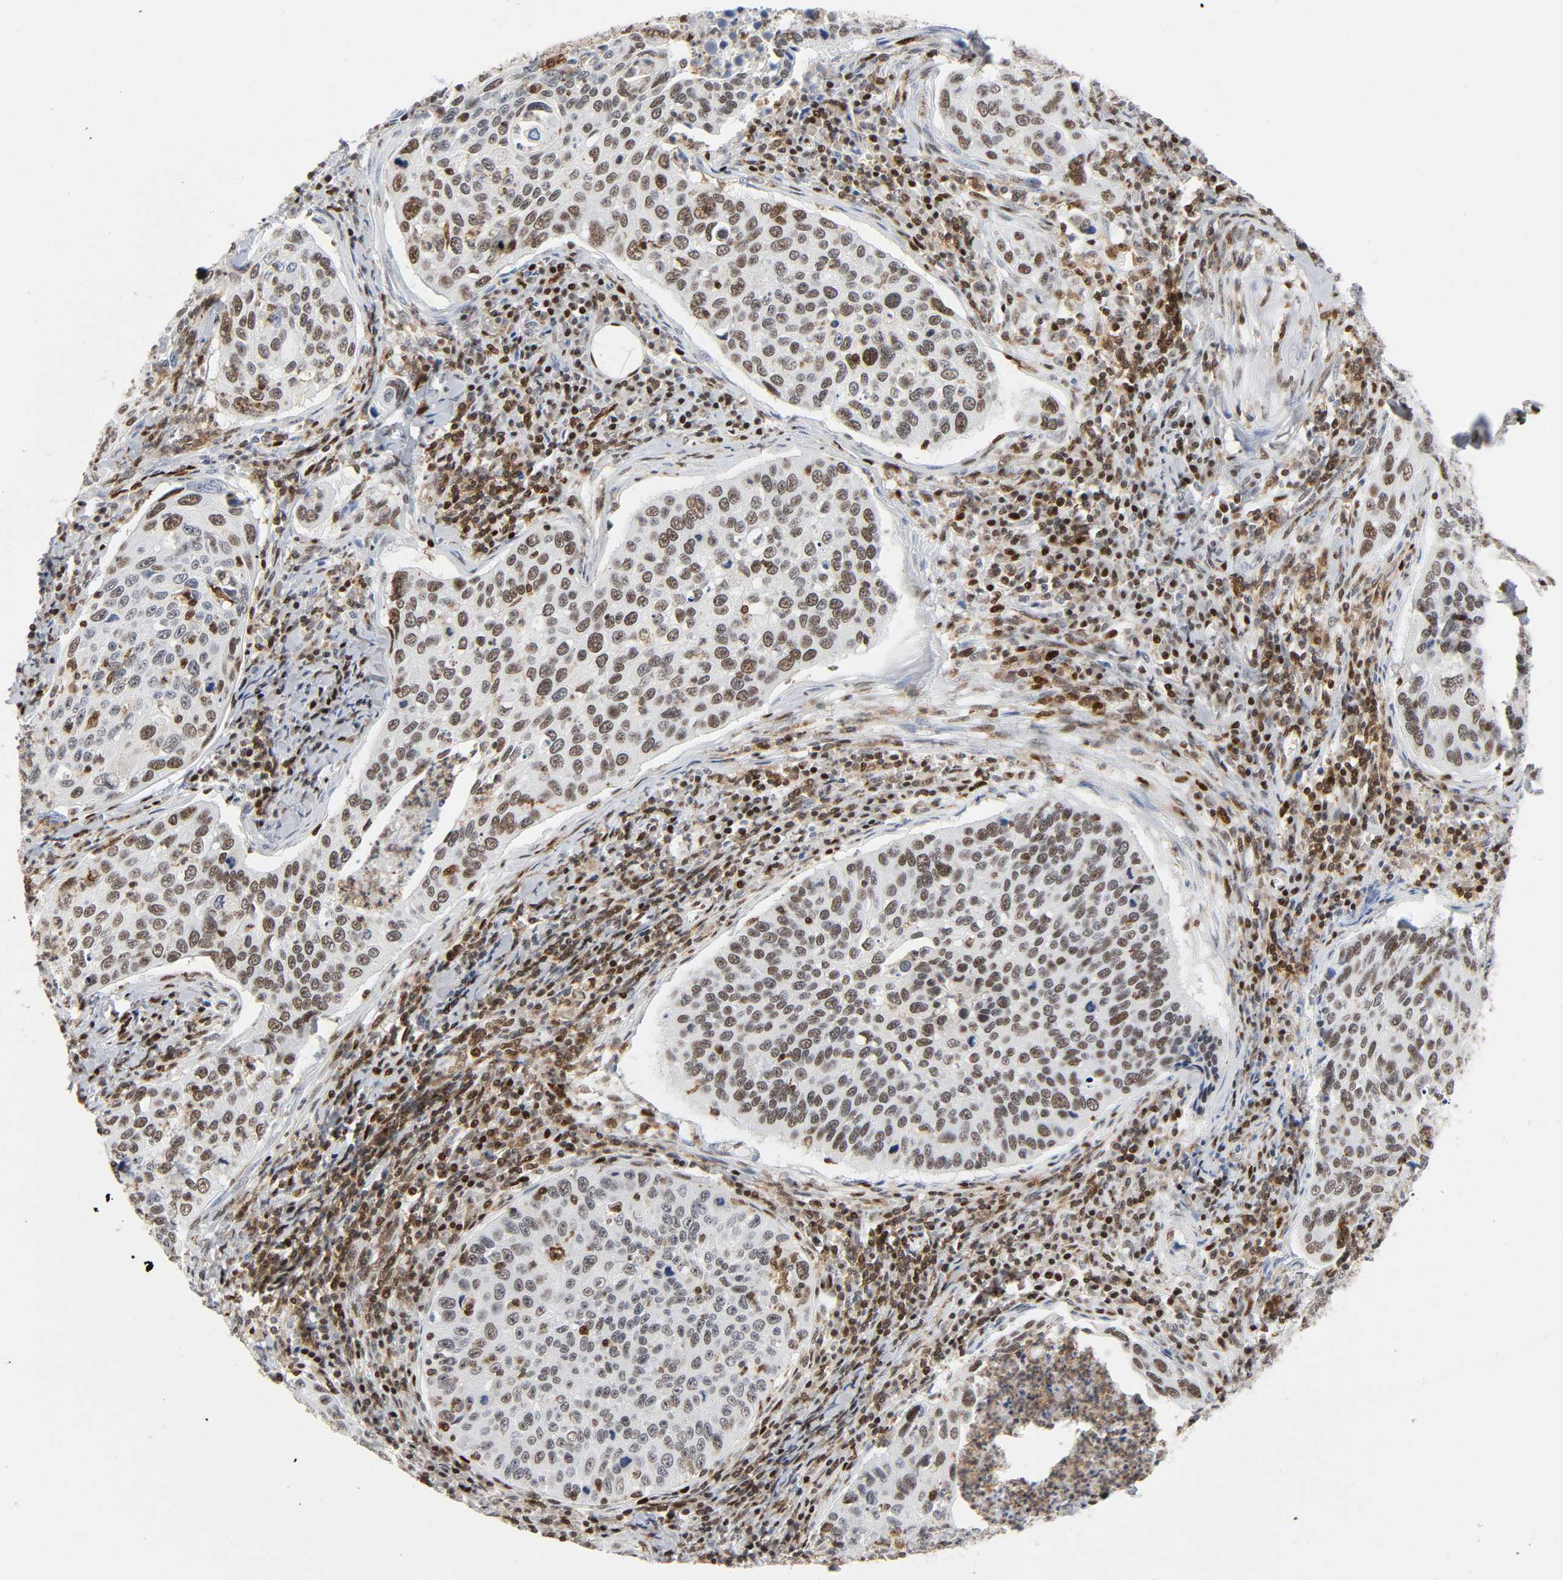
{"staining": {"intensity": "moderate", "quantity": "25%-75%", "location": "nuclear"}, "tissue": "cervical cancer", "cell_type": "Tumor cells", "image_type": "cancer", "snomed": [{"axis": "morphology", "description": "Squamous cell carcinoma, NOS"}, {"axis": "topography", "description": "Cervix"}], "caption": "Tumor cells show moderate nuclear expression in about 25%-75% of cells in cervical squamous cell carcinoma. The protein is shown in brown color, while the nuclei are stained blue.", "gene": "WAS", "patient": {"sex": "female", "age": 53}}